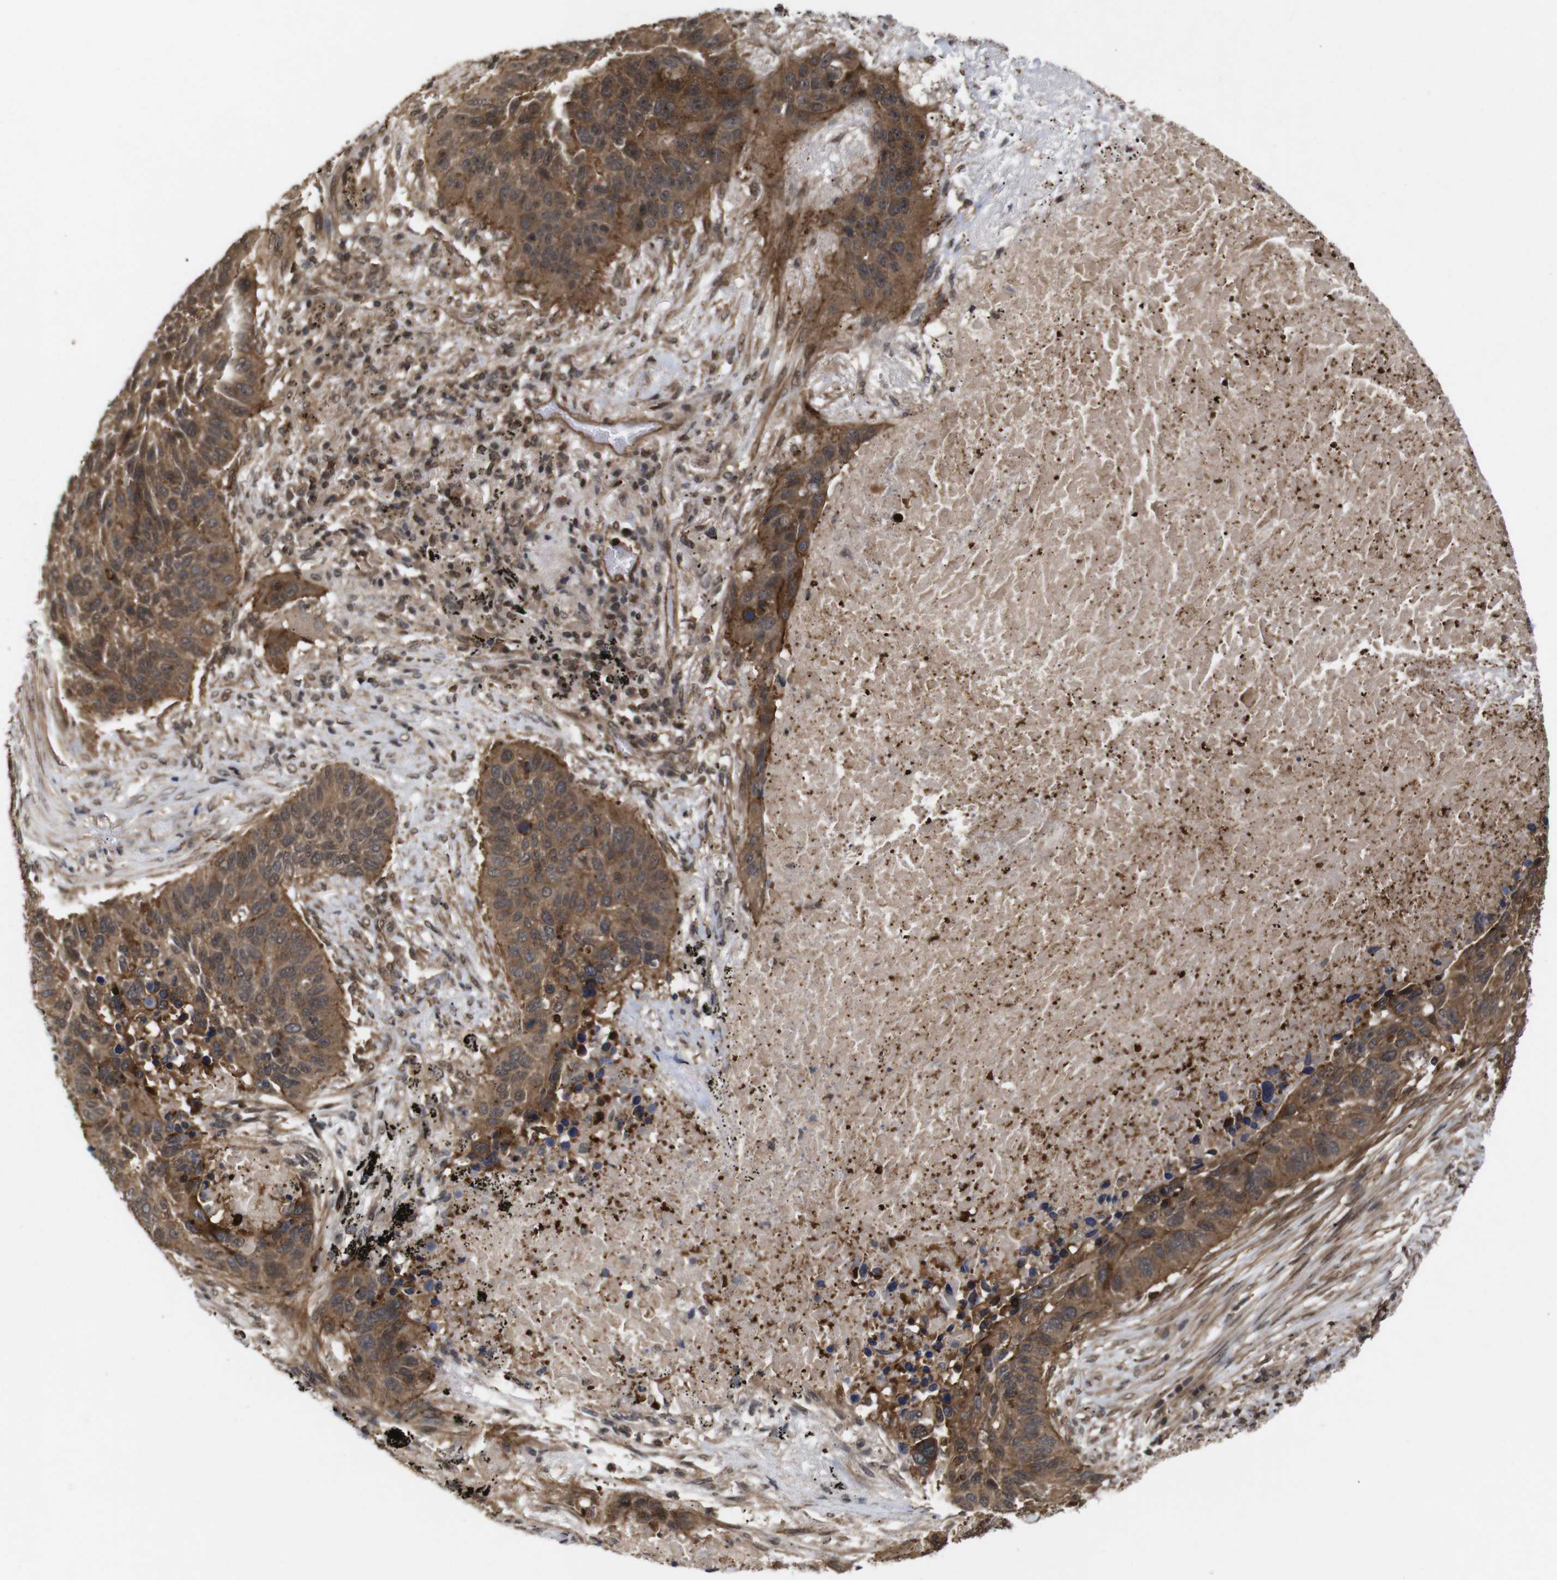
{"staining": {"intensity": "moderate", "quantity": ">75%", "location": "cytoplasmic/membranous"}, "tissue": "lung cancer", "cell_type": "Tumor cells", "image_type": "cancer", "snomed": [{"axis": "morphology", "description": "Squamous cell carcinoma, NOS"}, {"axis": "topography", "description": "Lung"}], "caption": "Protein expression analysis of lung cancer (squamous cell carcinoma) exhibits moderate cytoplasmic/membranous staining in approximately >75% of tumor cells.", "gene": "NANOS1", "patient": {"sex": "male", "age": 57}}